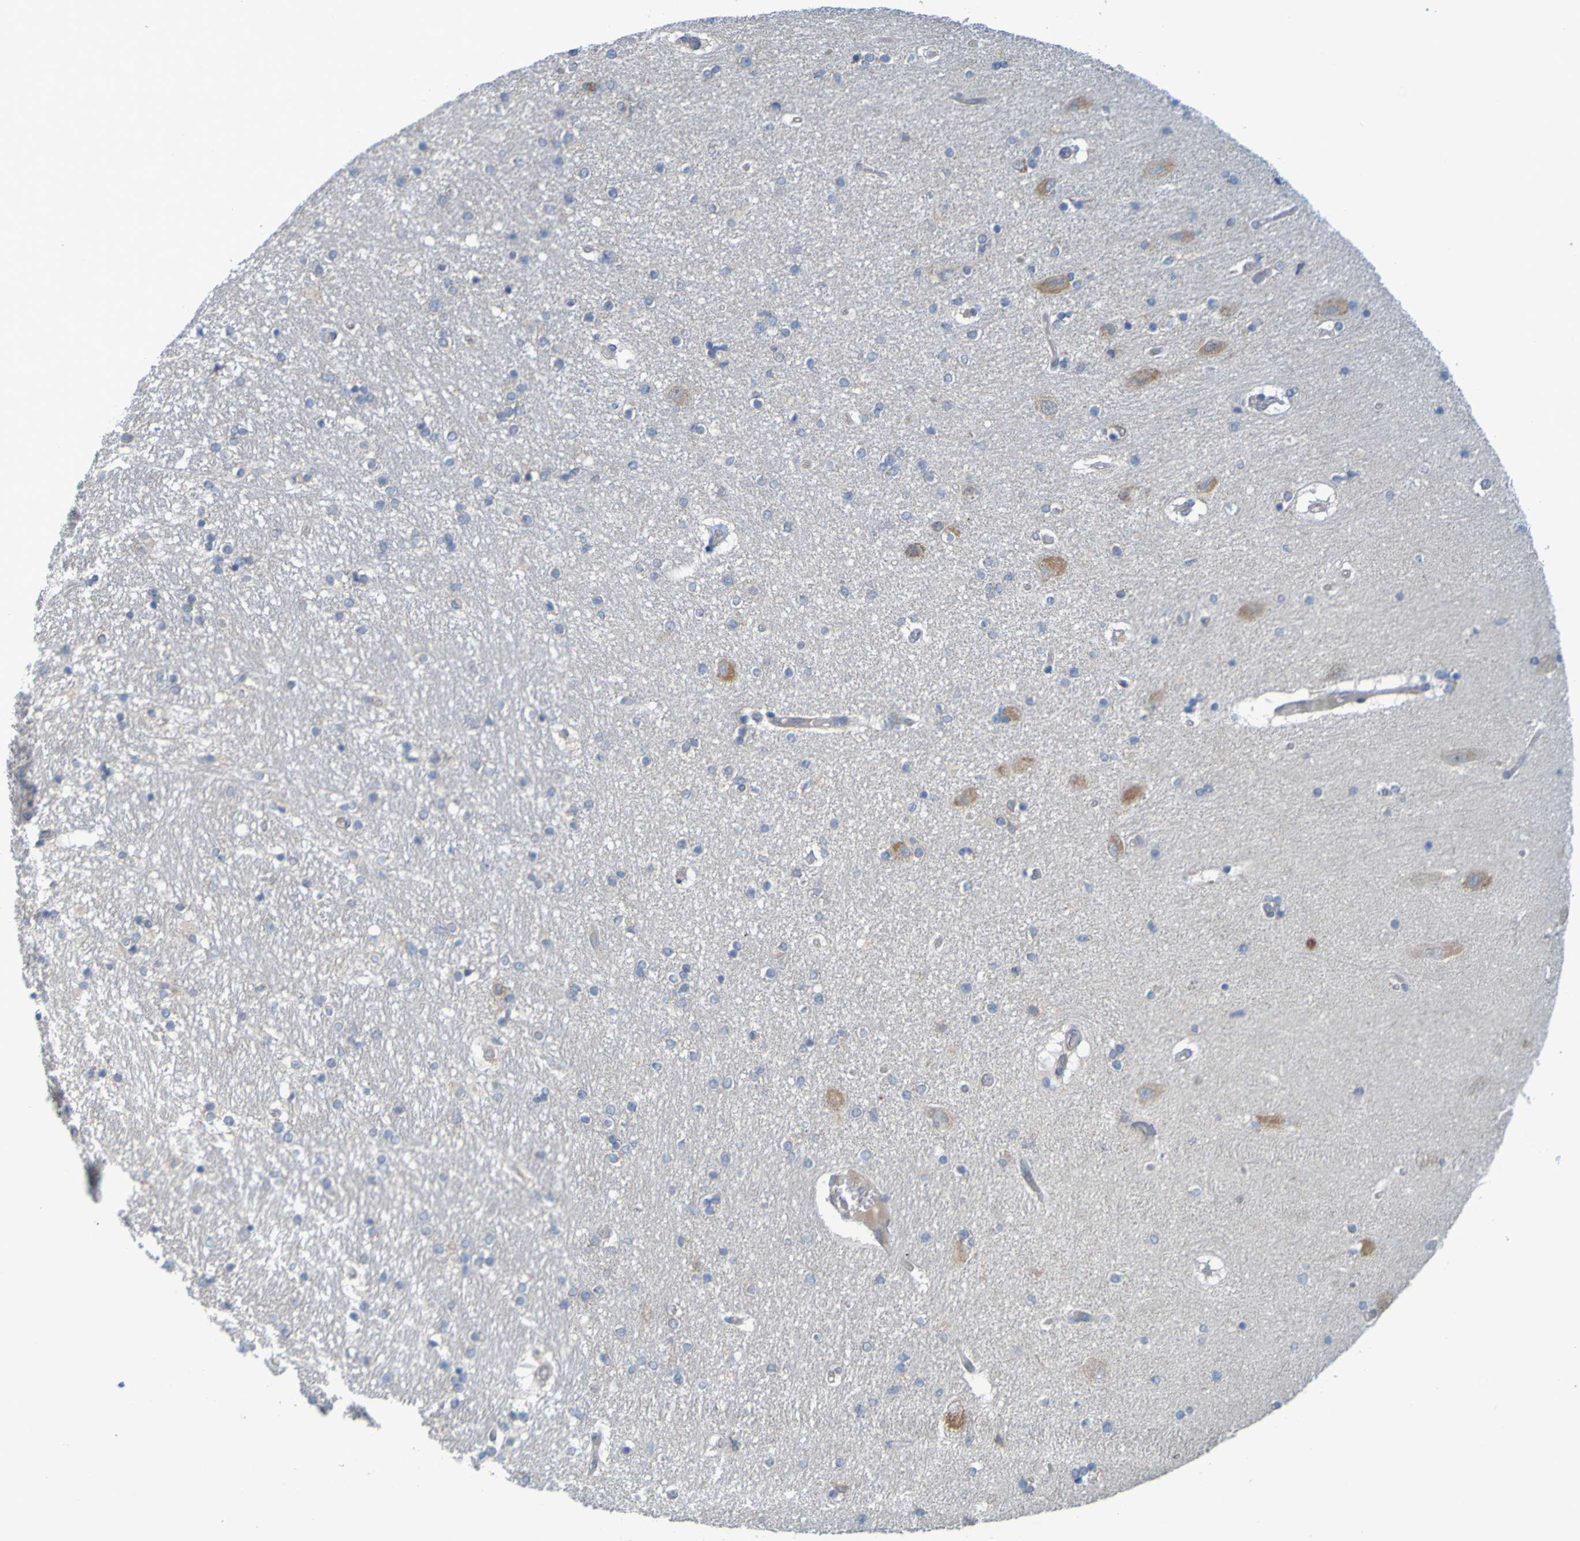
{"staining": {"intensity": "moderate", "quantity": "<25%", "location": "cytoplasmic/membranous"}, "tissue": "hippocampus", "cell_type": "Glial cells", "image_type": "normal", "snomed": [{"axis": "morphology", "description": "Normal tissue, NOS"}, {"axis": "topography", "description": "Hippocampus"}], "caption": "This photomicrograph displays IHC staining of unremarkable human hippocampus, with low moderate cytoplasmic/membranous expression in about <25% of glial cells.", "gene": "MOGS", "patient": {"sex": "female", "age": 54}}